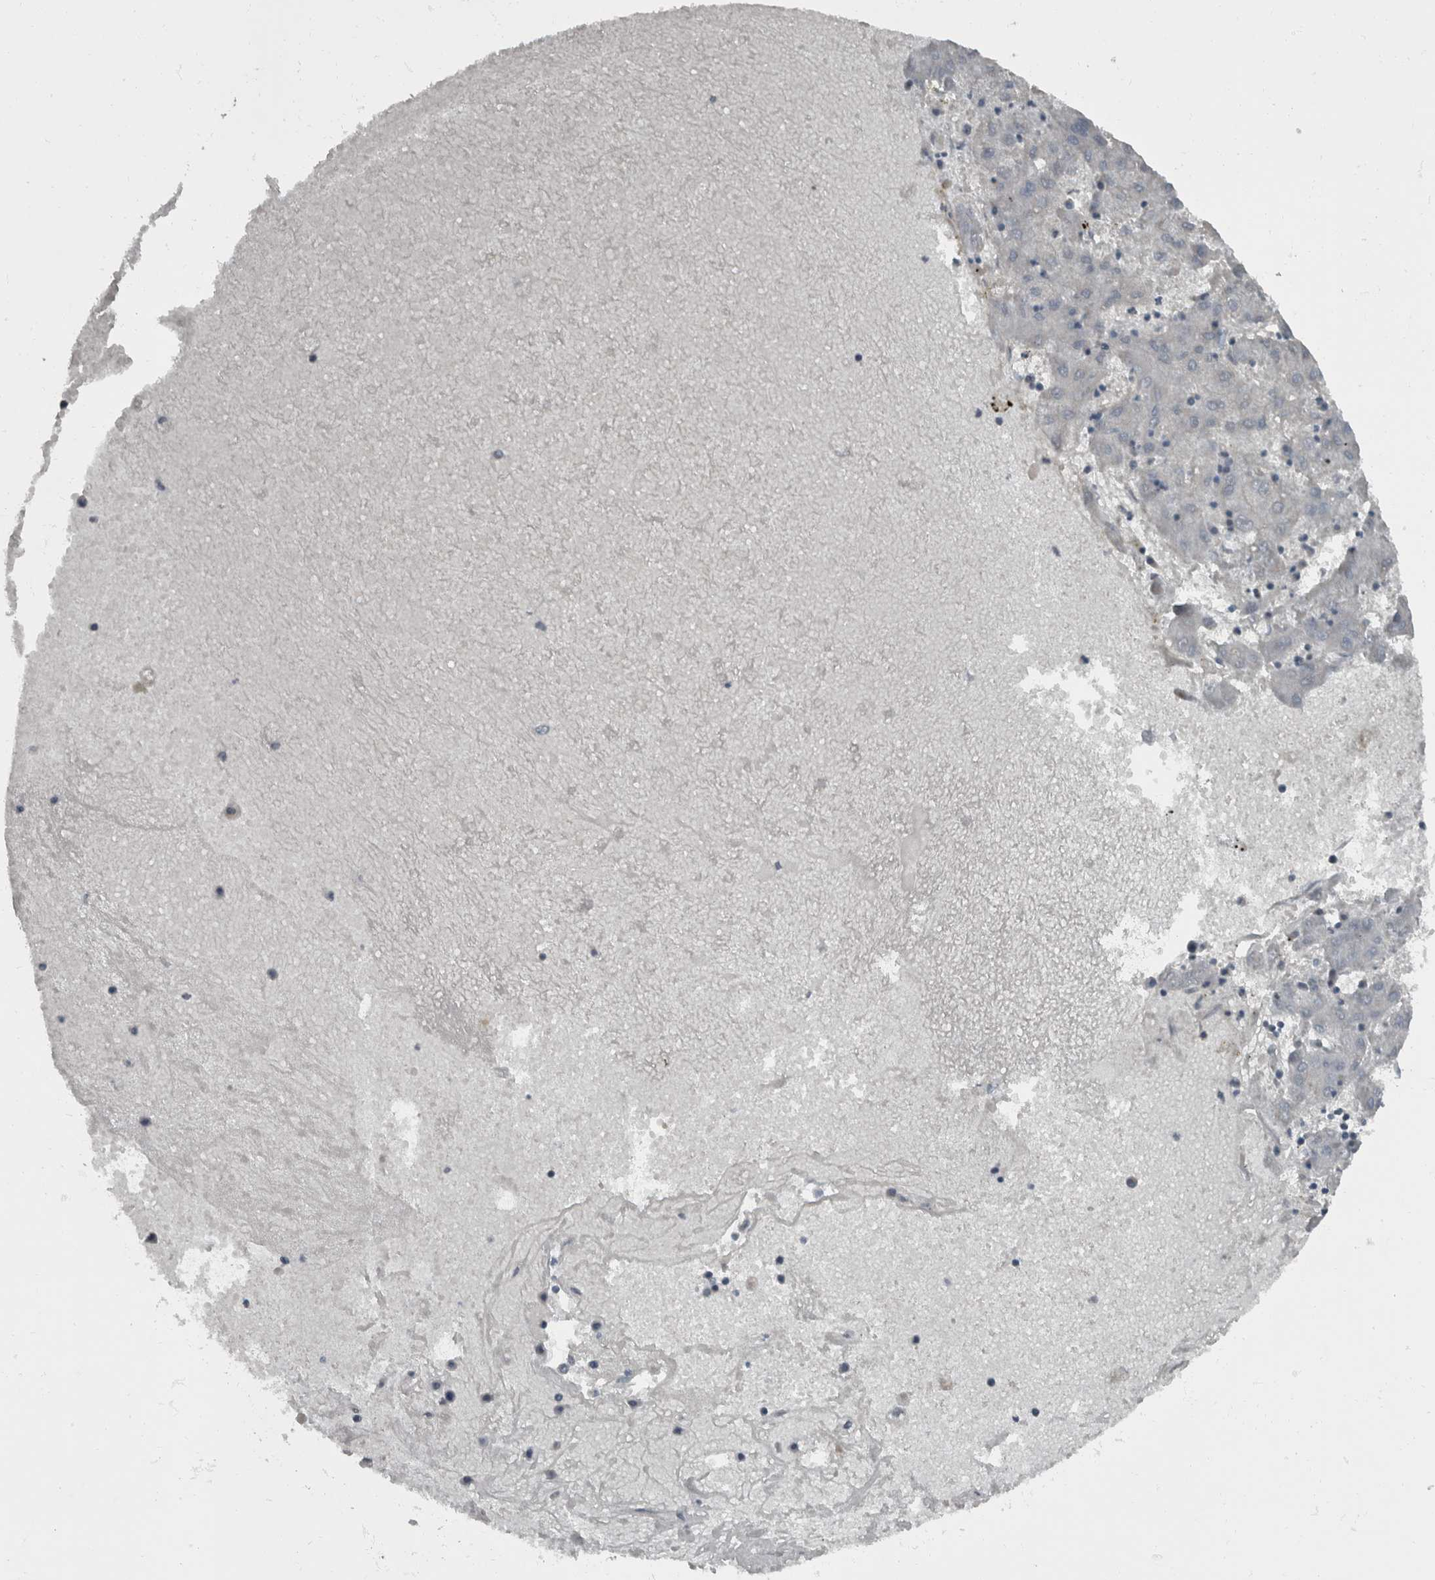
{"staining": {"intensity": "negative", "quantity": "none", "location": "none"}, "tissue": "liver cancer", "cell_type": "Tumor cells", "image_type": "cancer", "snomed": [{"axis": "morphology", "description": "Carcinoma, Hepatocellular, NOS"}, {"axis": "topography", "description": "Liver"}], "caption": "An IHC image of hepatocellular carcinoma (liver) is shown. There is no staining in tumor cells of hepatocellular carcinoma (liver).", "gene": "RABGGTB", "patient": {"sex": "male", "age": 72}}